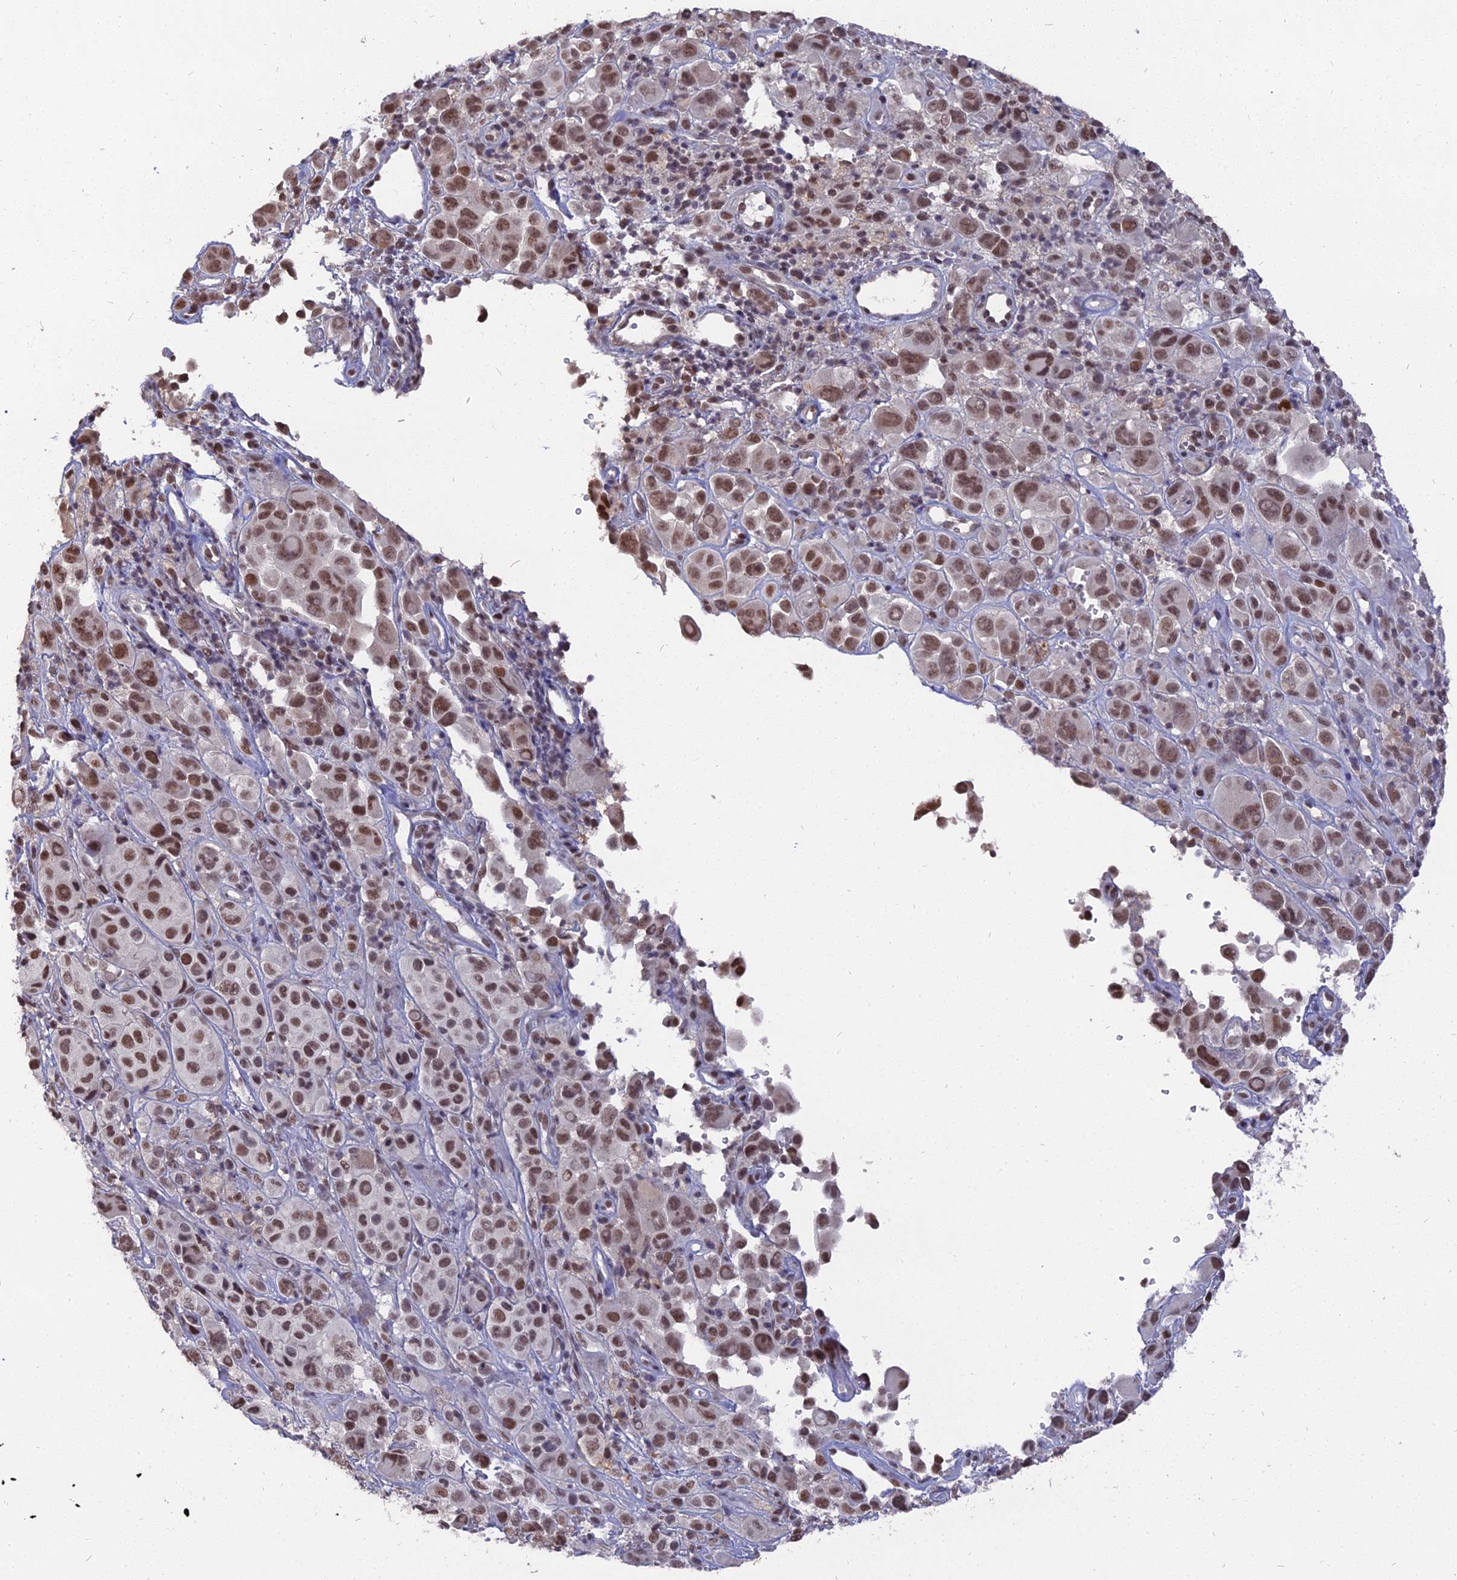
{"staining": {"intensity": "moderate", "quantity": ">75%", "location": "nuclear"}, "tissue": "melanoma", "cell_type": "Tumor cells", "image_type": "cancer", "snomed": [{"axis": "morphology", "description": "Malignant melanoma, NOS"}, {"axis": "topography", "description": "Skin of trunk"}], "caption": "Protein staining exhibits moderate nuclear positivity in about >75% of tumor cells in malignant melanoma.", "gene": "NR1H3", "patient": {"sex": "male", "age": 71}}